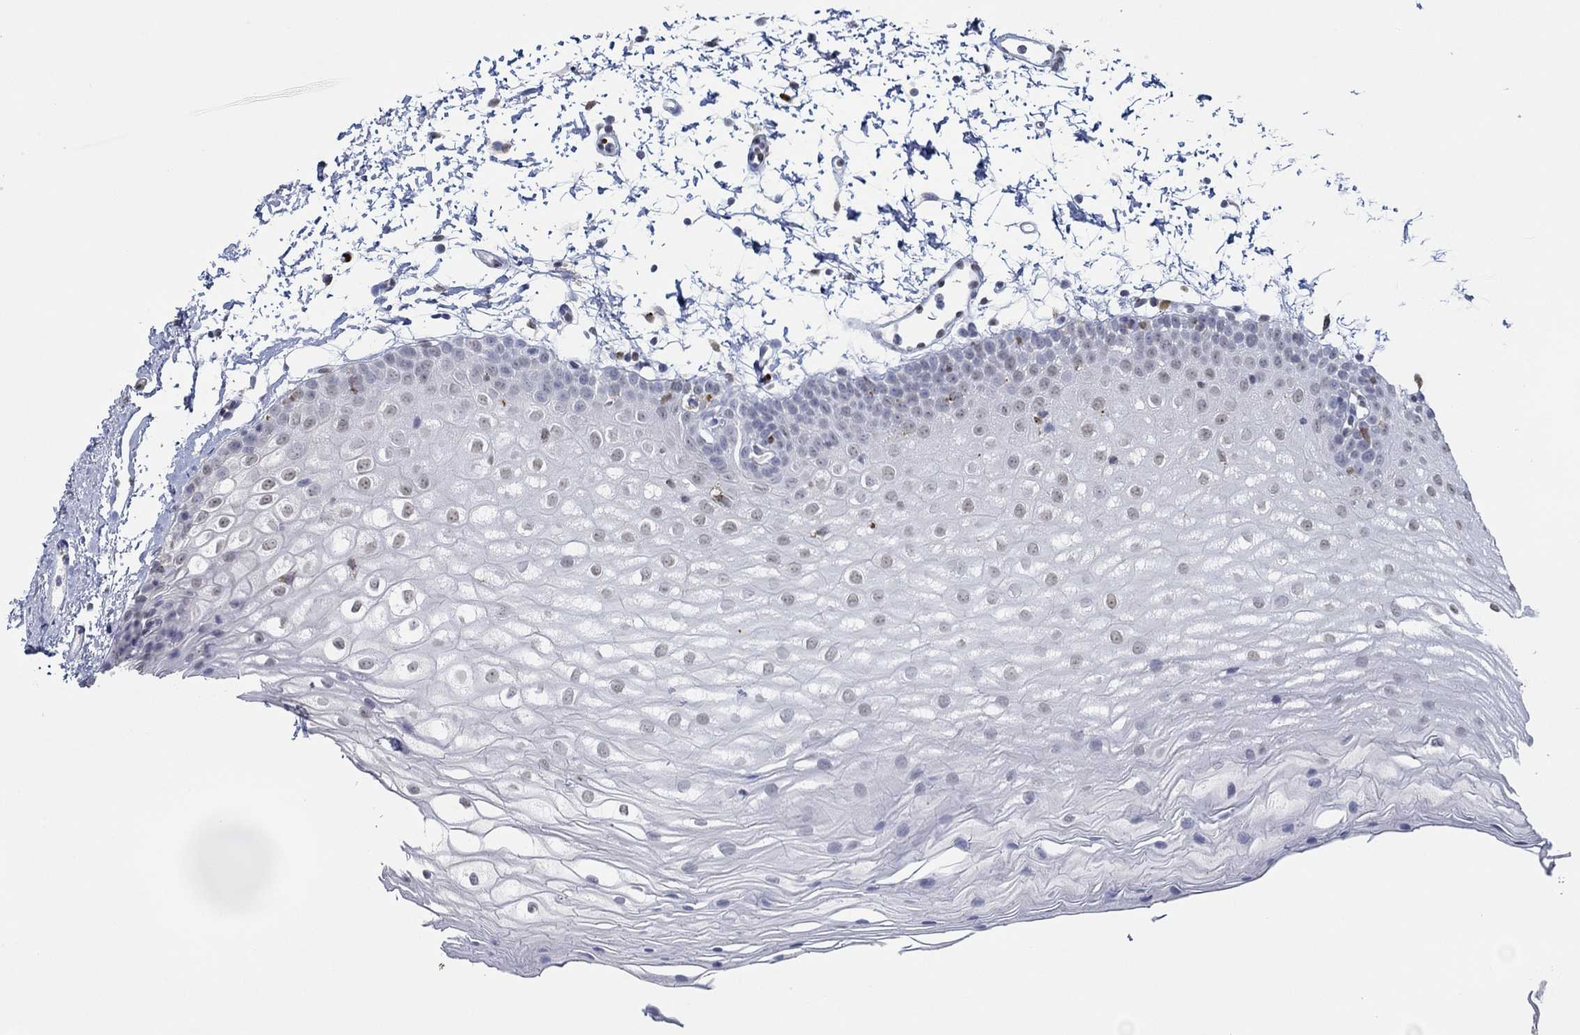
{"staining": {"intensity": "negative", "quantity": "none", "location": "none"}, "tissue": "oral mucosa", "cell_type": "Squamous epithelial cells", "image_type": "normal", "snomed": [{"axis": "morphology", "description": "Normal tissue, NOS"}, {"axis": "topography", "description": "Oral tissue"}], "caption": "The image shows no staining of squamous epithelial cells in benign oral mucosa. (Brightfield microscopy of DAB (3,3'-diaminobenzidine) IHC at high magnification).", "gene": "GATA2", "patient": {"sex": "male", "age": 72}}